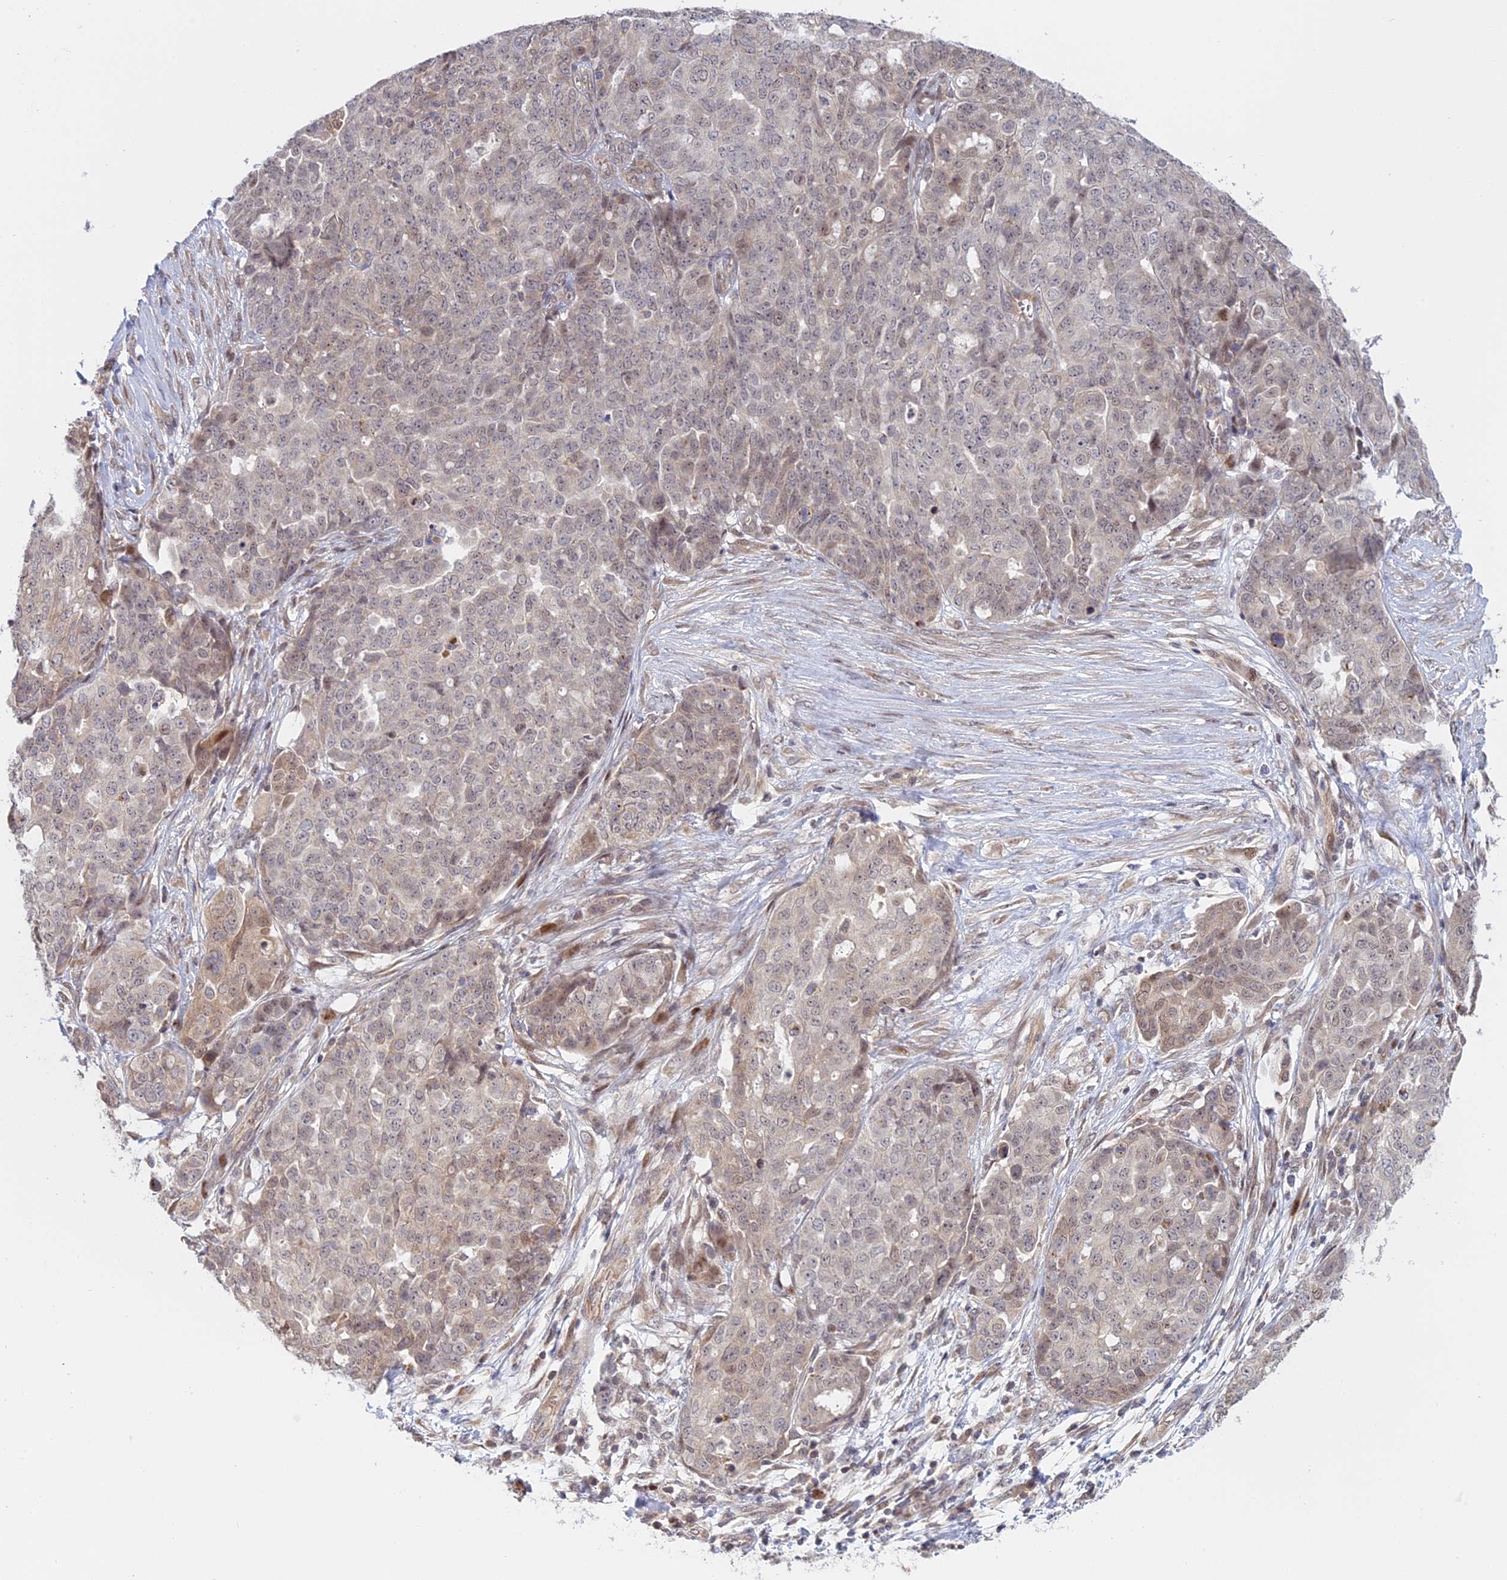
{"staining": {"intensity": "weak", "quantity": "<25%", "location": "nuclear"}, "tissue": "ovarian cancer", "cell_type": "Tumor cells", "image_type": "cancer", "snomed": [{"axis": "morphology", "description": "Cystadenocarcinoma, serous, NOS"}, {"axis": "topography", "description": "Soft tissue"}, {"axis": "topography", "description": "Ovary"}], "caption": "Immunohistochemistry (IHC) image of ovarian cancer stained for a protein (brown), which demonstrates no expression in tumor cells.", "gene": "GSKIP", "patient": {"sex": "female", "age": 57}}